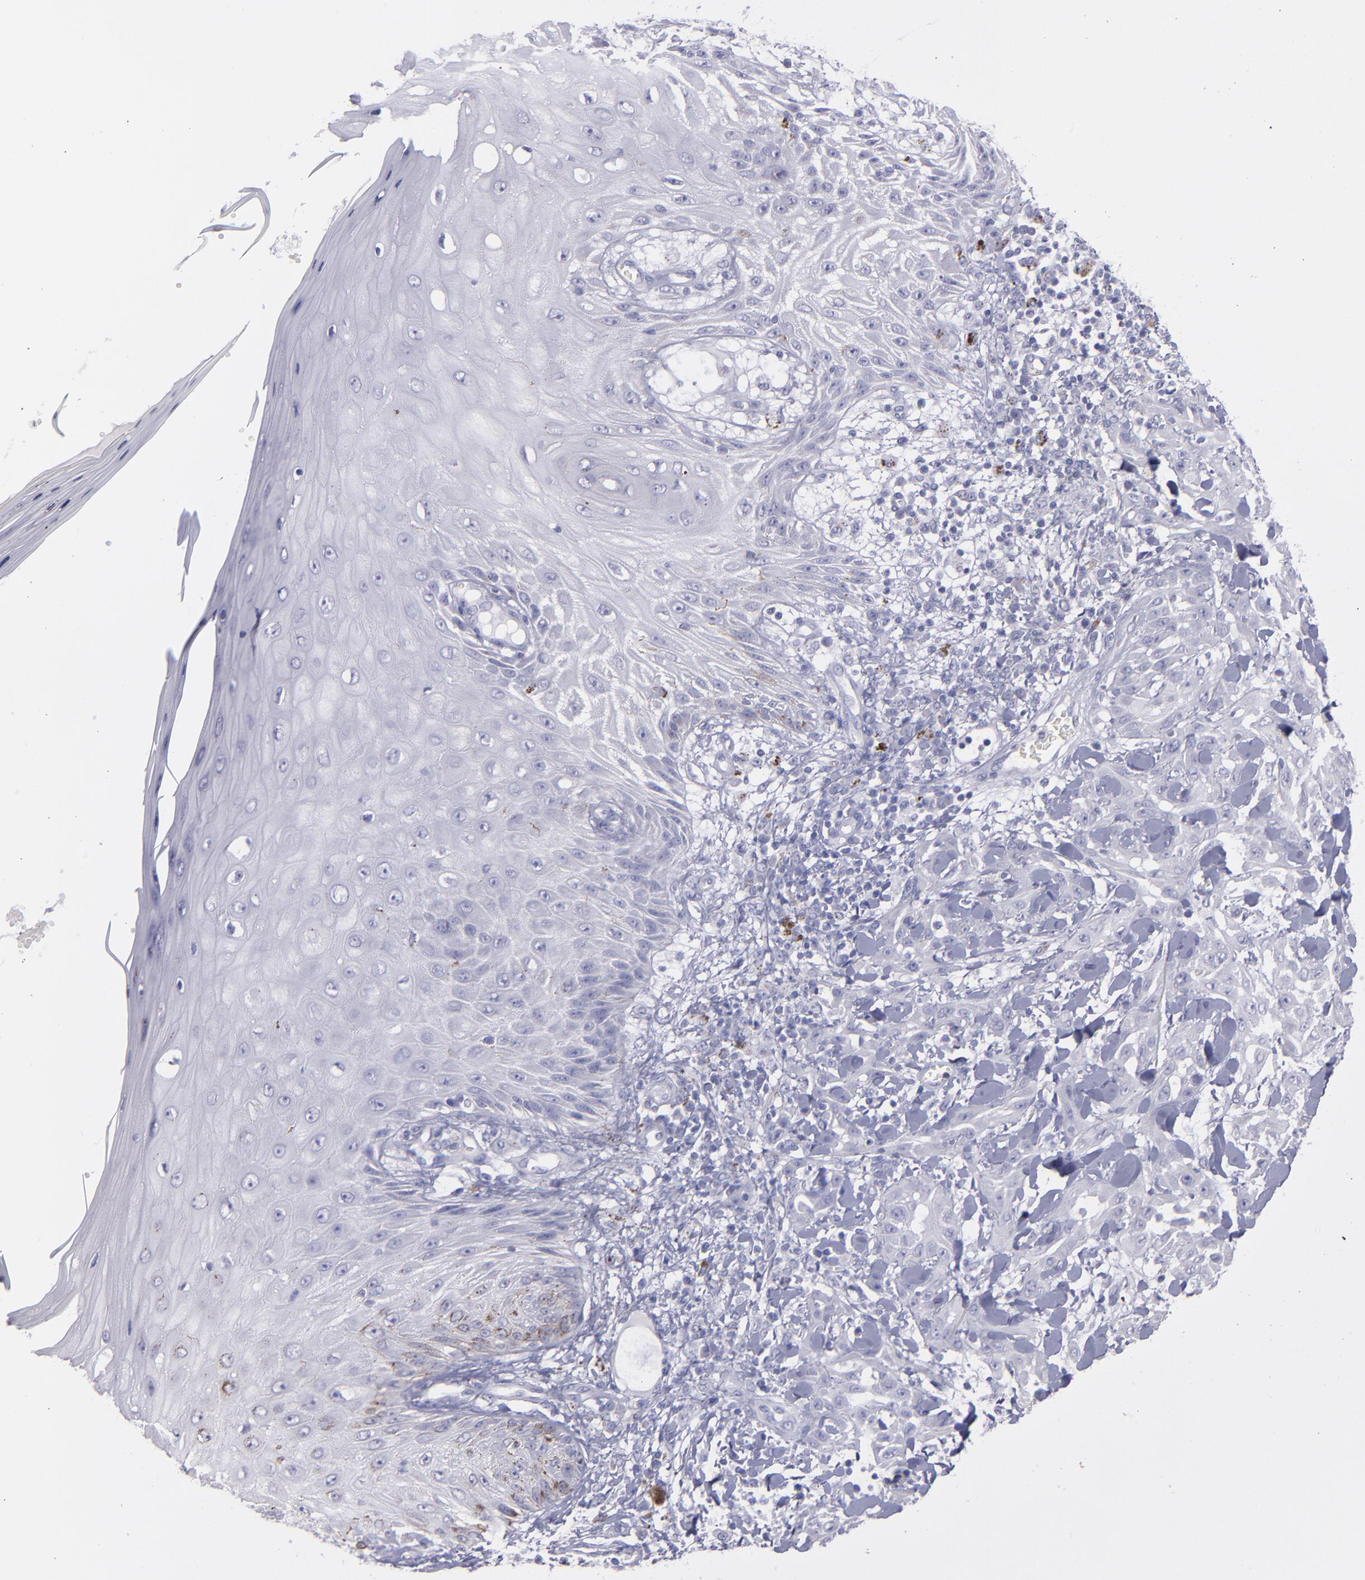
{"staining": {"intensity": "negative", "quantity": "none", "location": "none"}, "tissue": "skin cancer", "cell_type": "Tumor cells", "image_type": "cancer", "snomed": [{"axis": "morphology", "description": "Squamous cell carcinoma, NOS"}, {"axis": "topography", "description": "Skin"}], "caption": "There is no significant expression in tumor cells of skin cancer.", "gene": "SNAP25", "patient": {"sex": "male", "age": 24}}